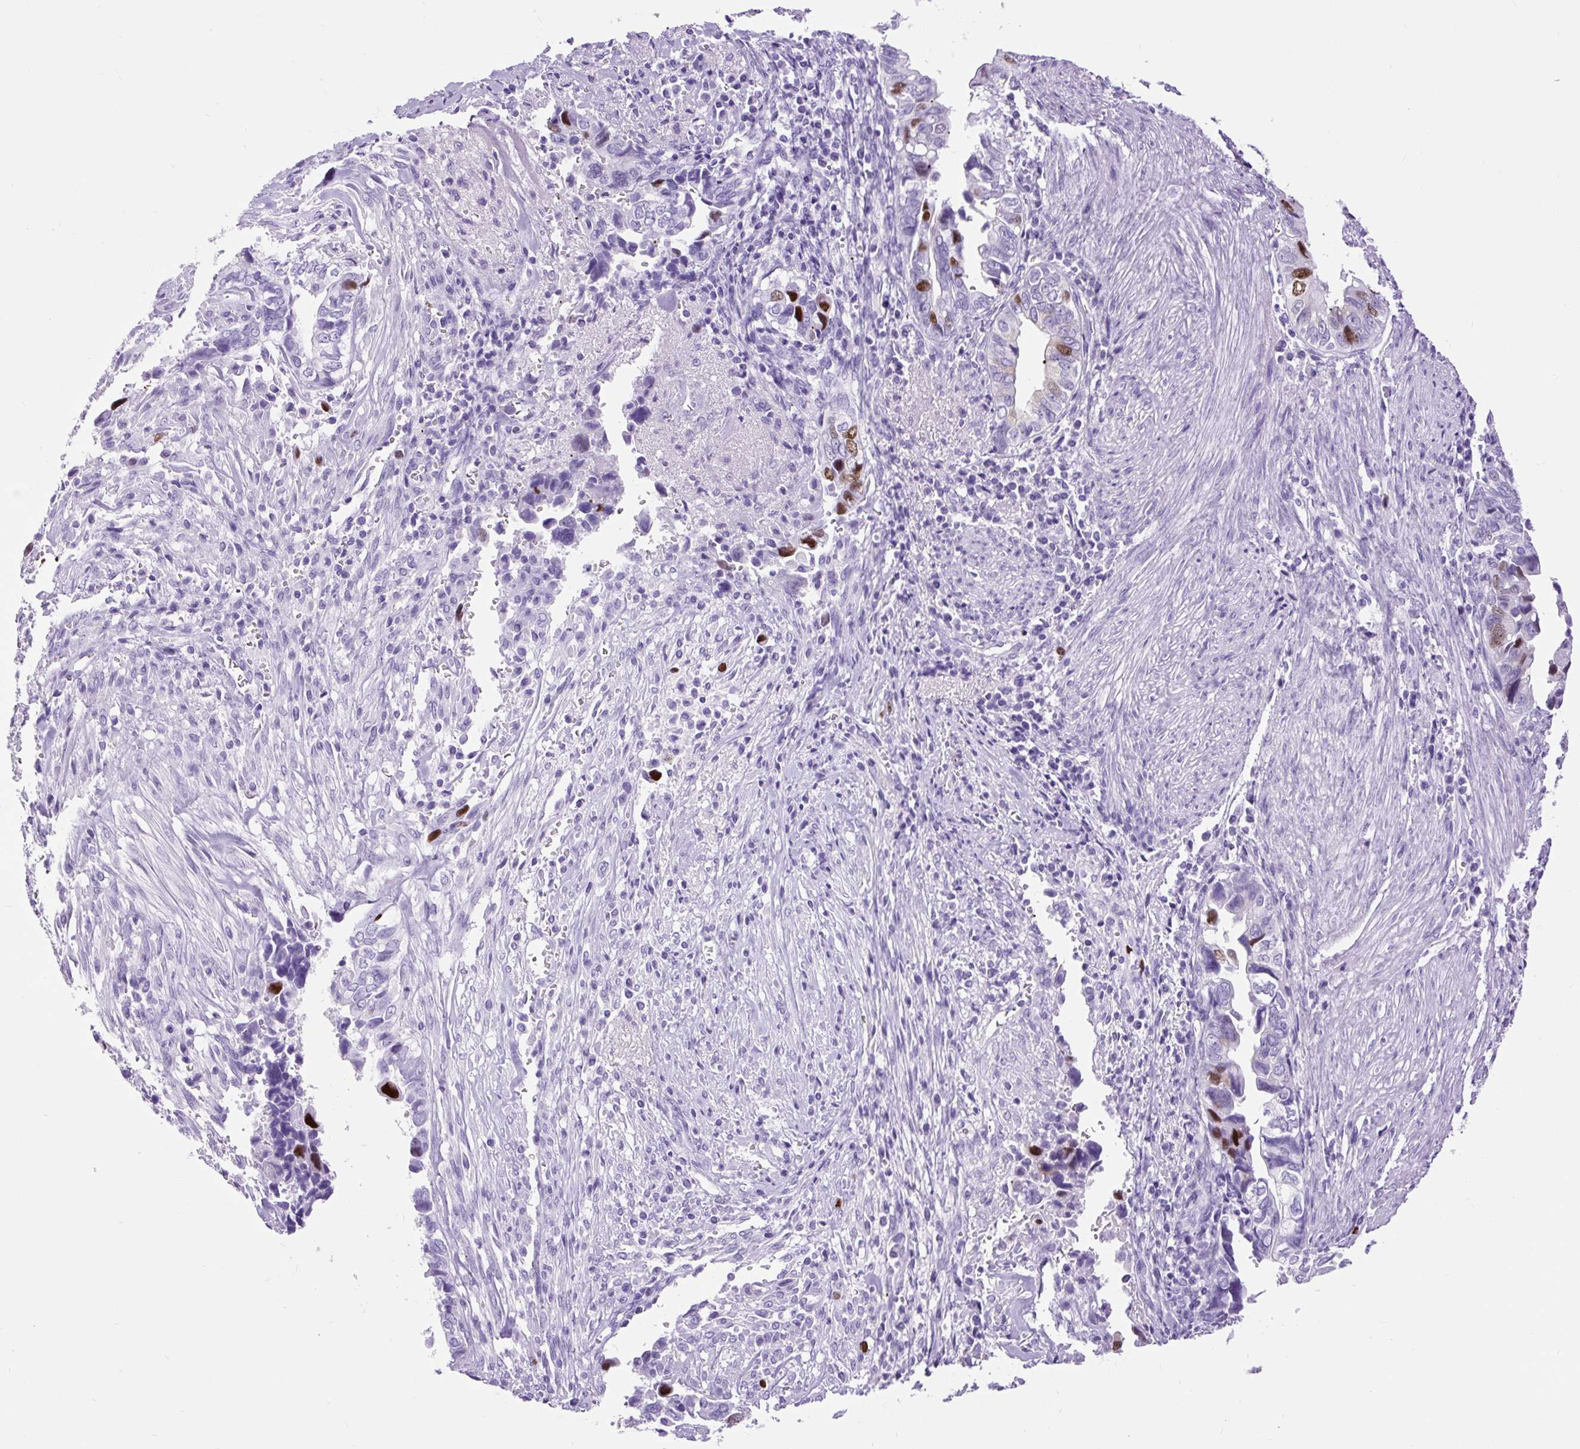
{"staining": {"intensity": "strong", "quantity": "<25%", "location": "nuclear"}, "tissue": "liver cancer", "cell_type": "Tumor cells", "image_type": "cancer", "snomed": [{"axis": "morphology", "description": "Cholangiocarcinoma"}, {"axis": "topography", "description": "Liver"}], "caption": "A histopathology image showing strong nuclear expression in about <25% of tumor cells in liver cholangiocarcinoma, as visualized by brown immunohistochemical staining.", "gene": "RACGAP1", "patient": {"sex": "female", "age": 79}}